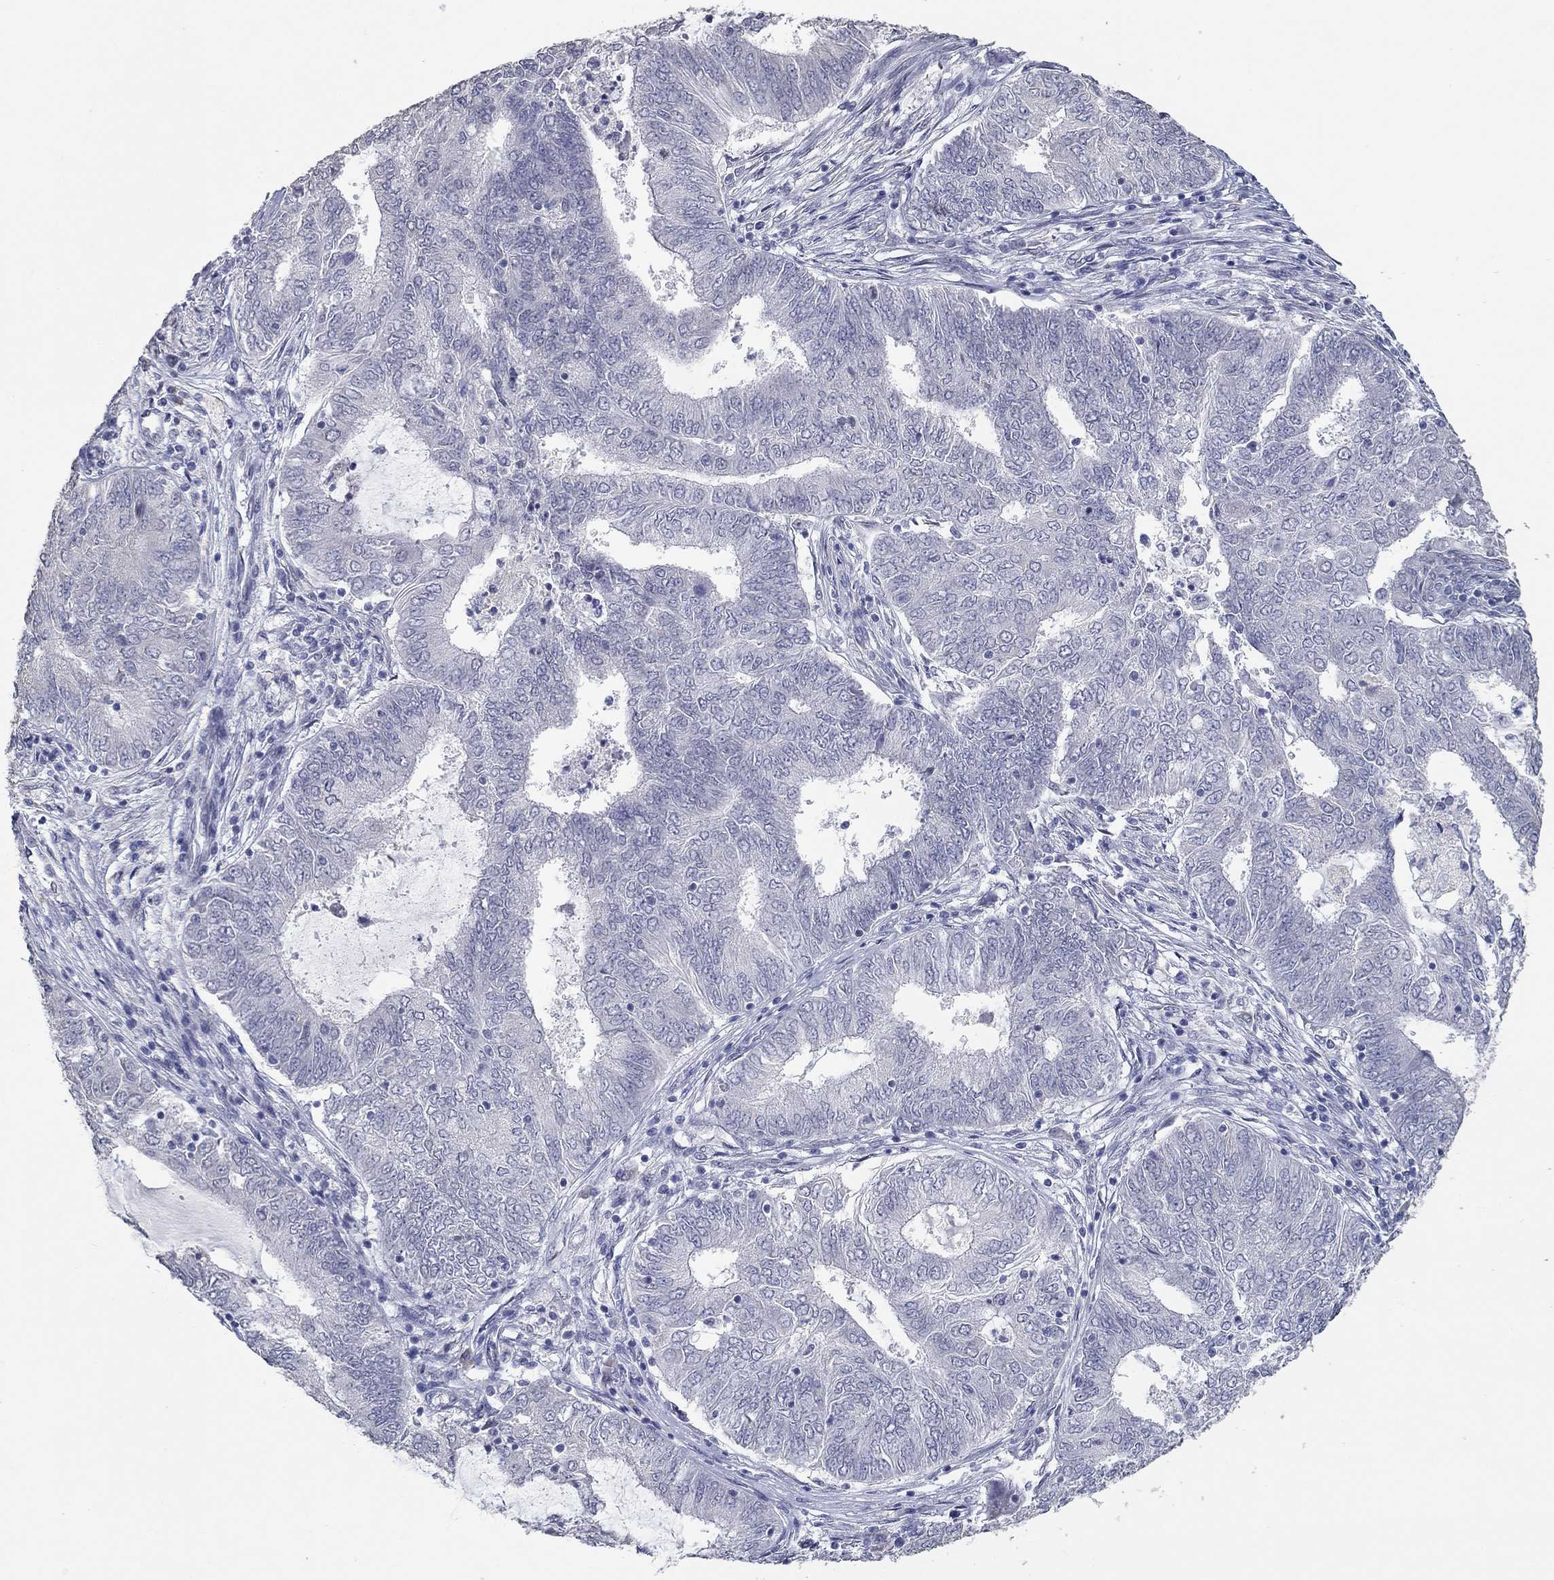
{"staining": {"intensity": "negative", "quantity": "none", "location": "none"}, "tissue": "endometrial cancer", "cell_type": "Tumor cells", "image_type": "cancer", "snomed": [{"axis": "morphology", "description": "Adenocarcinoma, NOS"}, {"axis": "topography", "description": "Endometrium"}], "caption": "Immunohistochemistry (IHC) image of neoplastic tissue: human endometrial cancer (adenocarcinoma) stained with DAB (3,3'-diaminobenzidine) reveals no significant protein staining in tumor cells.", "gene": "NUP155", "patient": {"sex": "female", "age": 62}}